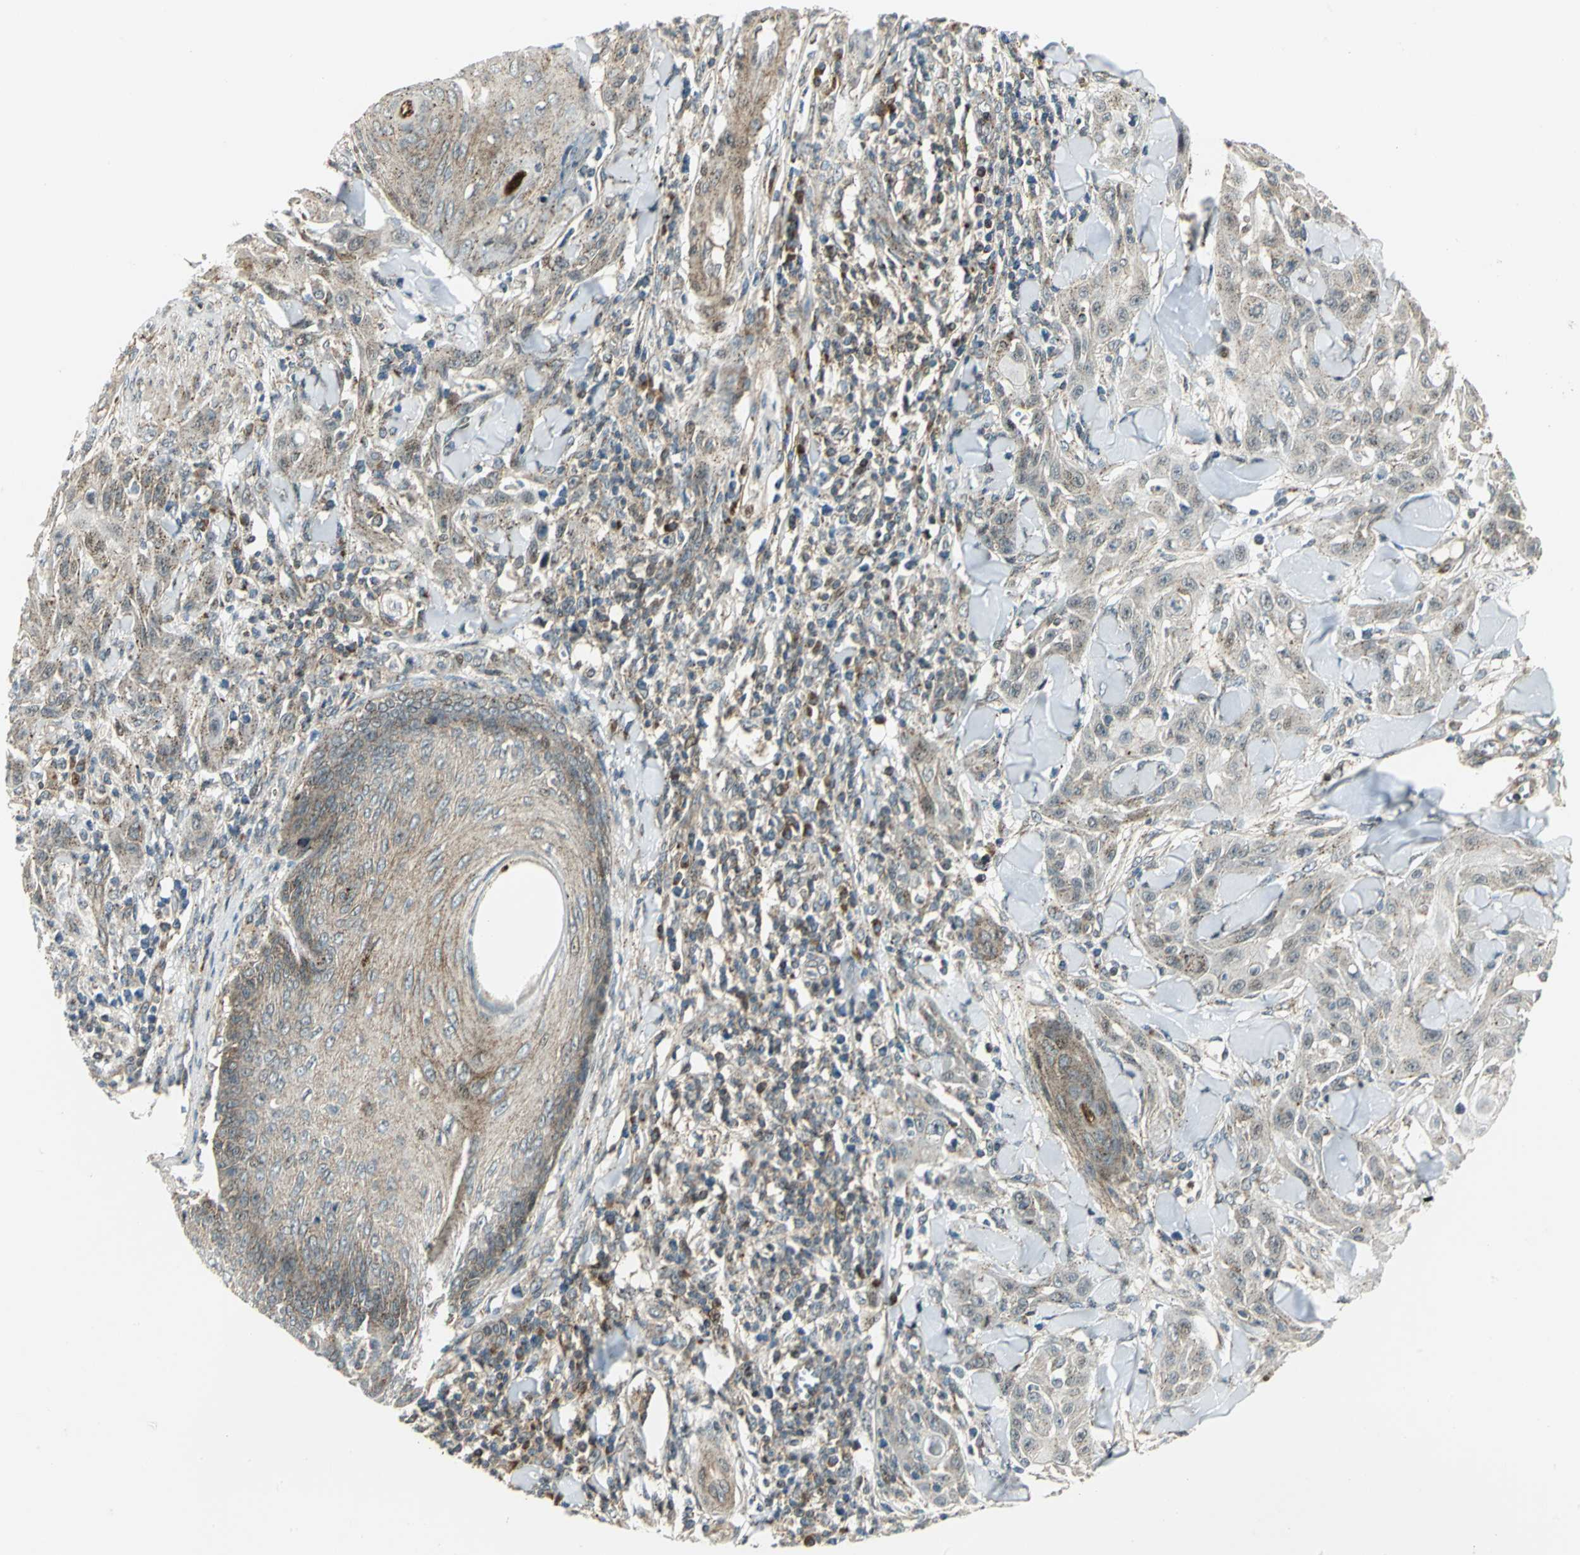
{"staining": {"intensity": "weak", "quantity": ">75%", "location": "cytoplasmic/membranous"}, "tissue": "skin cancer", "cell_type": "Tumor cells", "image_type": "cancer", "snomed": [{"axis": "morphology", "description": "Squamous cell carcinoma, NOS"}, {"axis": "topography", "description": "Skin"}], "caption": "A high-resolution image shows IHC staining of skin cancer, which demonstrates weak cytoplasmic/membranous expression in approximately >75% of tumor cells.", "gene": "ATP6V1A", "patient": {"sex": "male", "age": 24}}